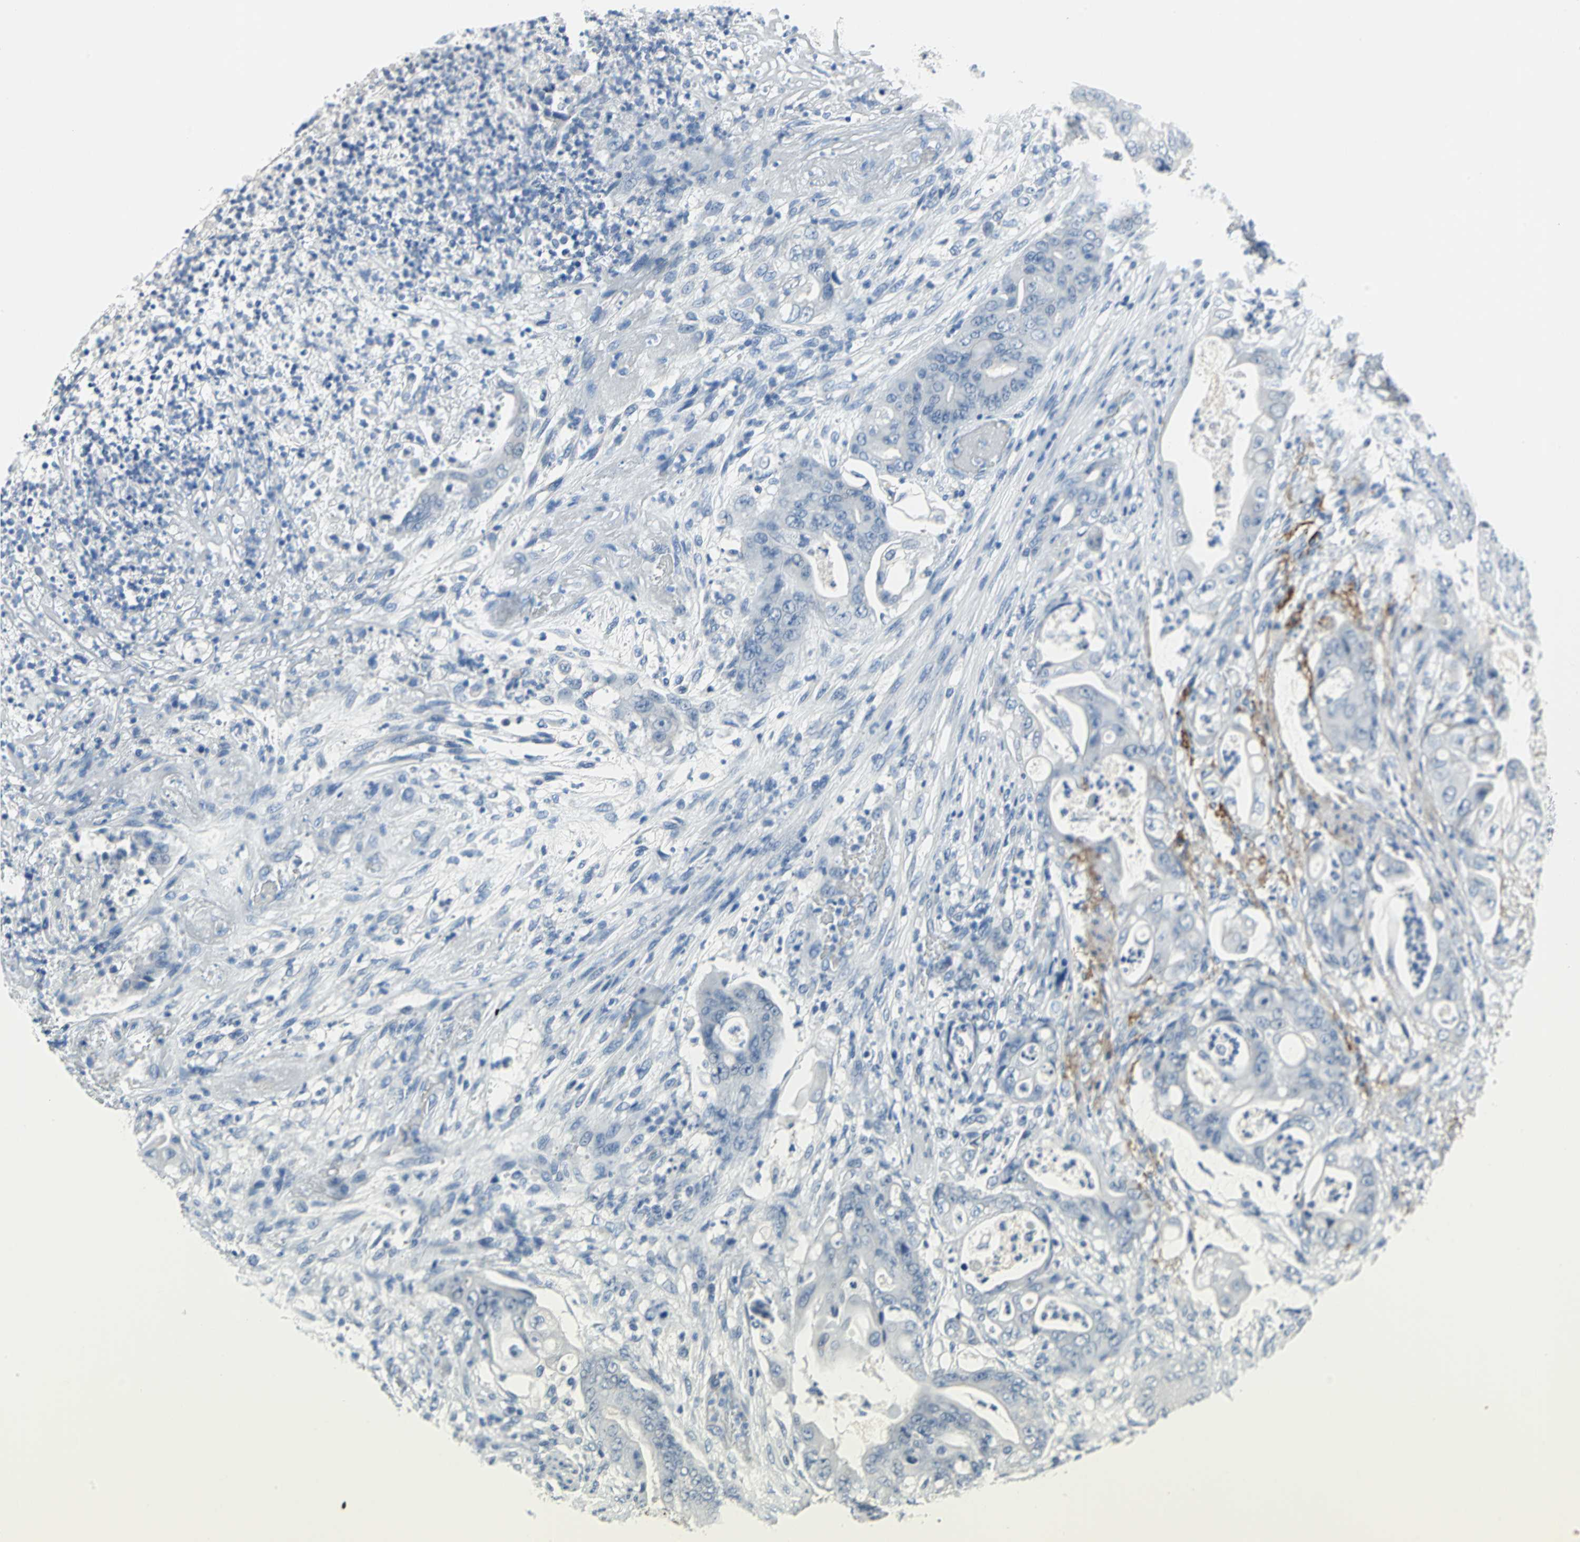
{"staining": {"intensity": "negative", "quantity": "none", "location": "none"}, "tissue": "stomach cancer", "cell_type": "Tumor cells", "image_type": "cancer", "snomed": [{"axis": "morphology", "description": "Adenocarcinoma, NOS"}, {"axis": "topography", "description": "Stomach"}], "caption": "Tumor cells are negative for protein expression in human stomach cancer.", "gene": "PKLR", "patient": {"sex": "female", "age": 73}}